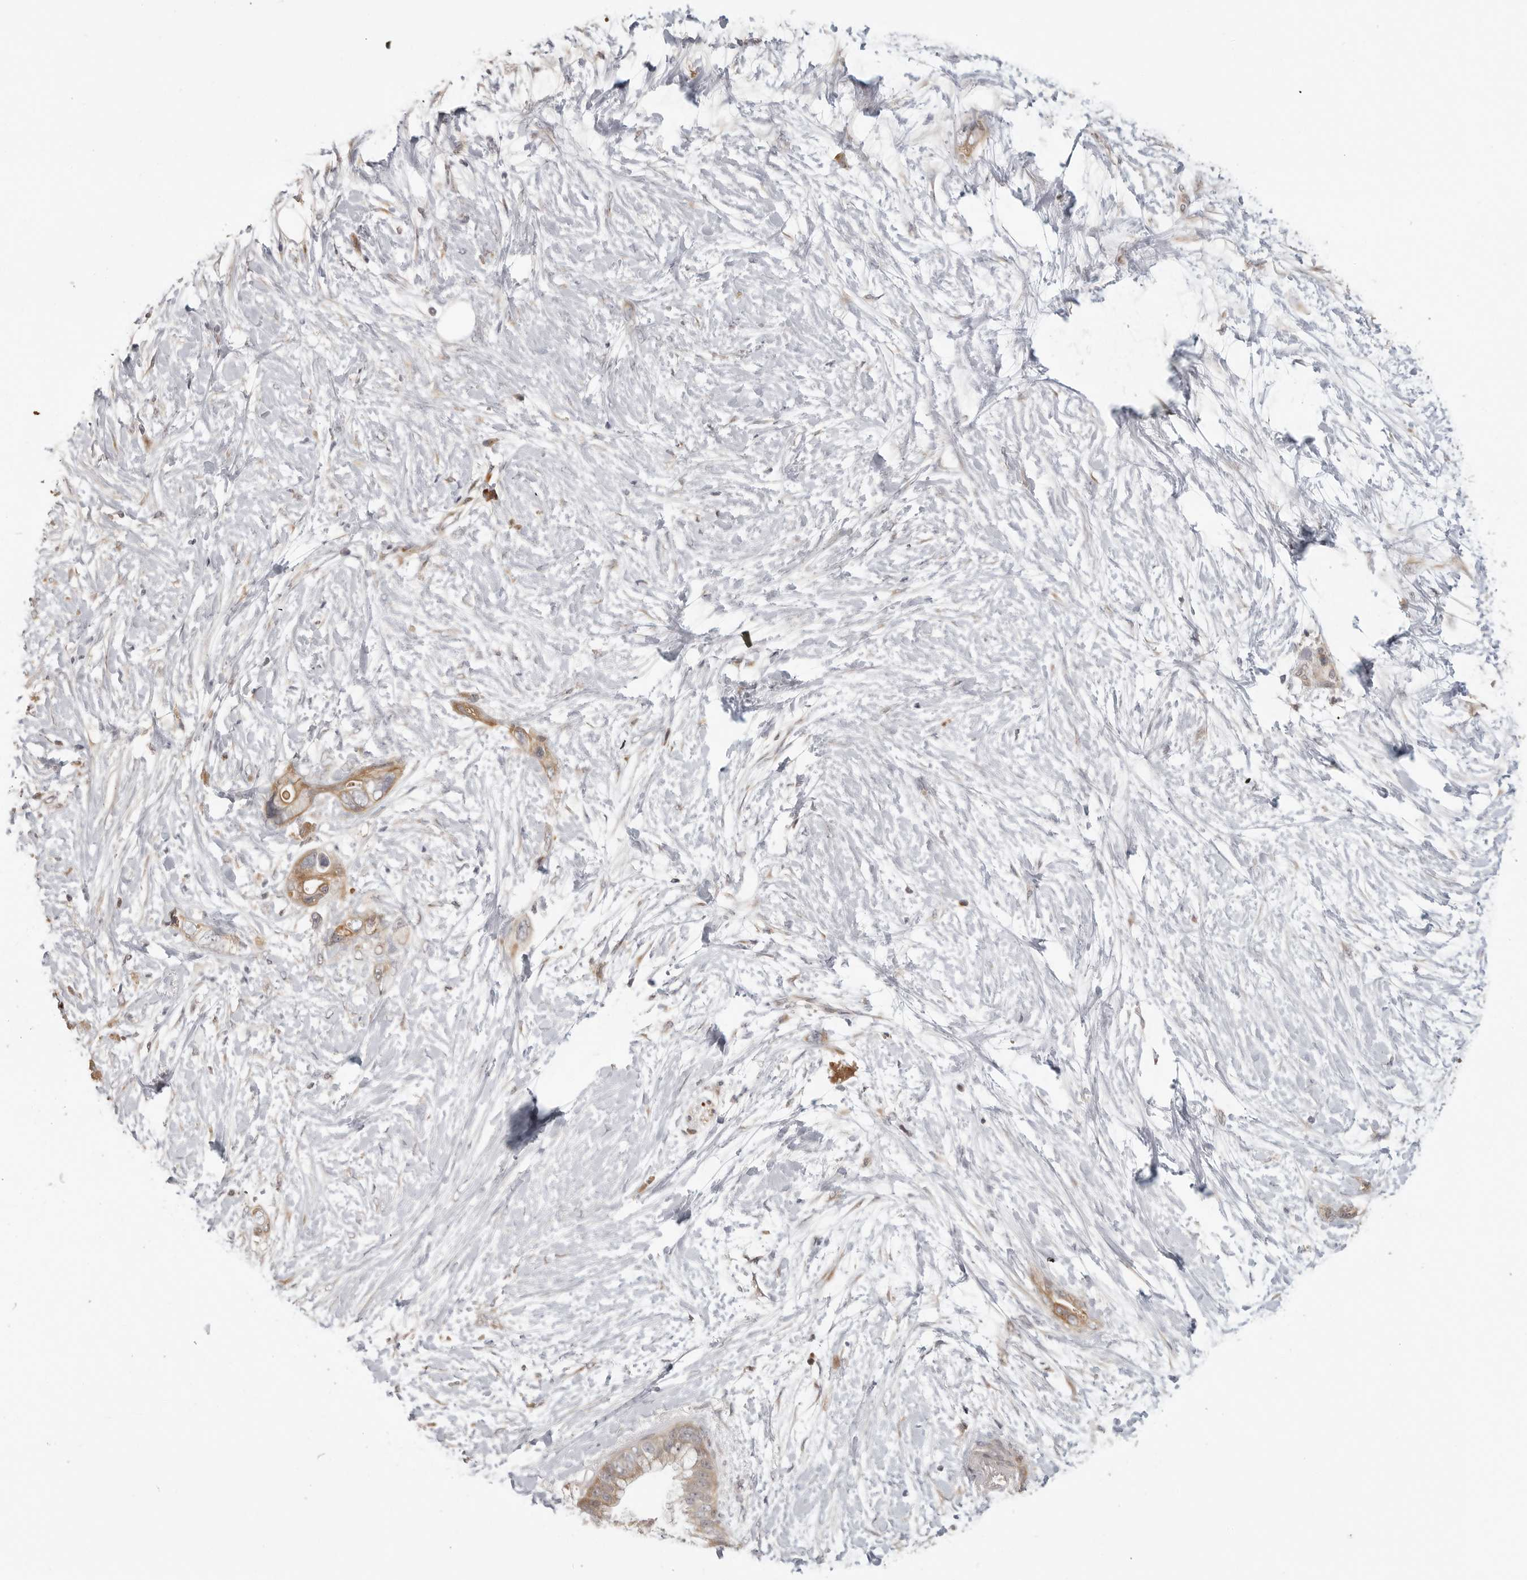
{"staining": {"intensity": "weak", "quantity": ">75%", "location": "cytoplasmic/membranous"}, "tissue": "pancreatic cancer", "cell_type": "Tumor cells", "image_type": "cancer", "snomed": [{"axis": "morphology", "description": "Adenocarcinoma, NOS"}, {"axis": "topography", "description": "Pancreas"}], "caption": "This histopathology image demonstrates immunohistochemistry (IHC) staining of human pancreatic cancer (adenocarcinoma), with low weak cytoplasmic/membranous positivity in about >75% of tumor cells.", "gene": "IDO1", "patient": {"sex": "male", "age": 53}}